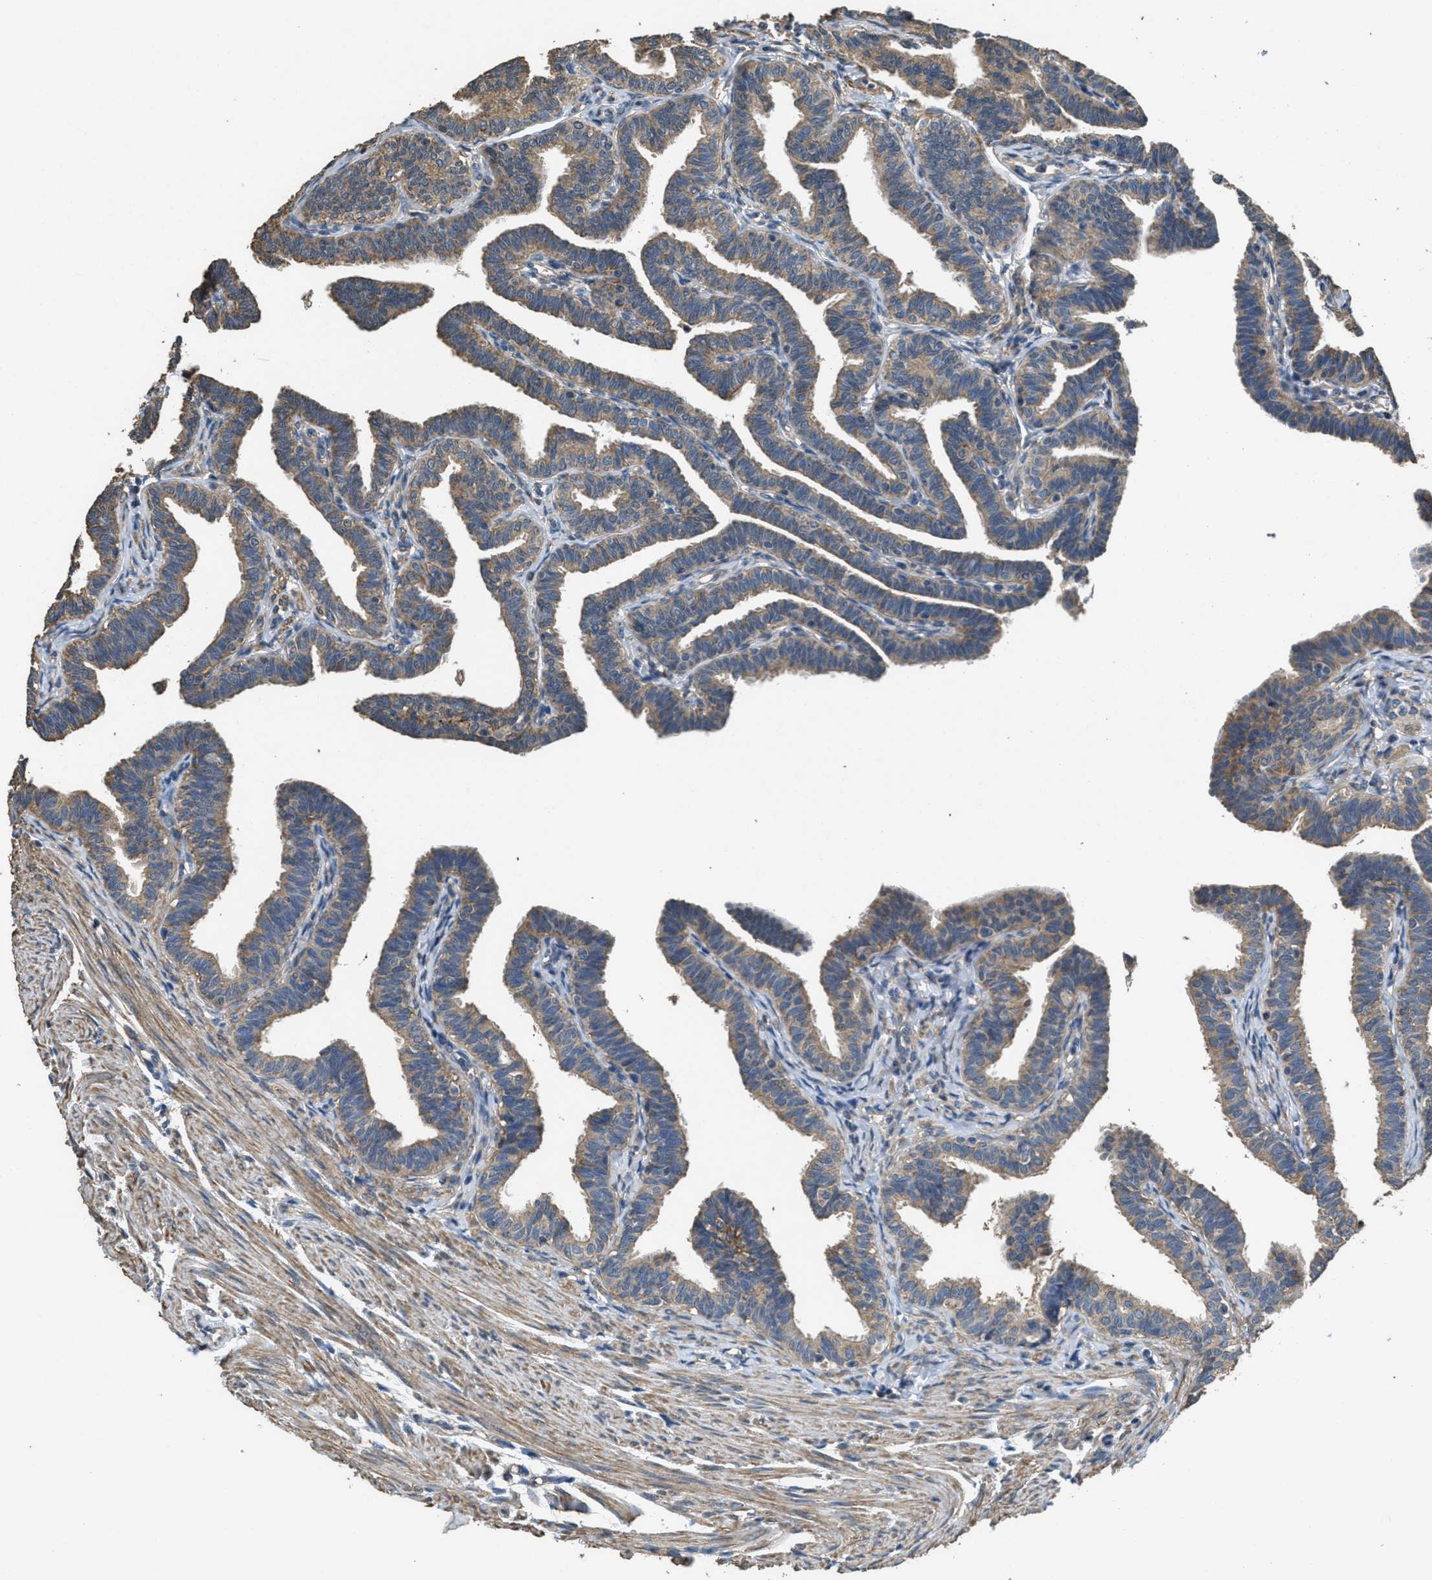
{"staining": {"intensity": "moderate", "quantity": ">75%", "location": "cytoplasmic/membranous"}, "tissue": "fallopian tube", "cell_type": "Glandular cells", "image_type": "normal", "snomed": [{"axis": "morphology", "description": "Normal tissue, NOS"}, {"axis": "topography", "description": "Fallopian tube"}, {"axis": "topography", "description": "Ovary"}], "caption": "DAB (3,3'-diaminobenzidine) immunohistochemical staining of normal human fallopian tube shows moderate cytoplasmic/membranous protein expression in about >75% of glandular cells. The staining was performed using DAB, with brown indicating positive protein expression. Nuclei are stained blue with hematoxylin.", "gene": "THBS2", "patient": {"sex": "female", "age": 23}}